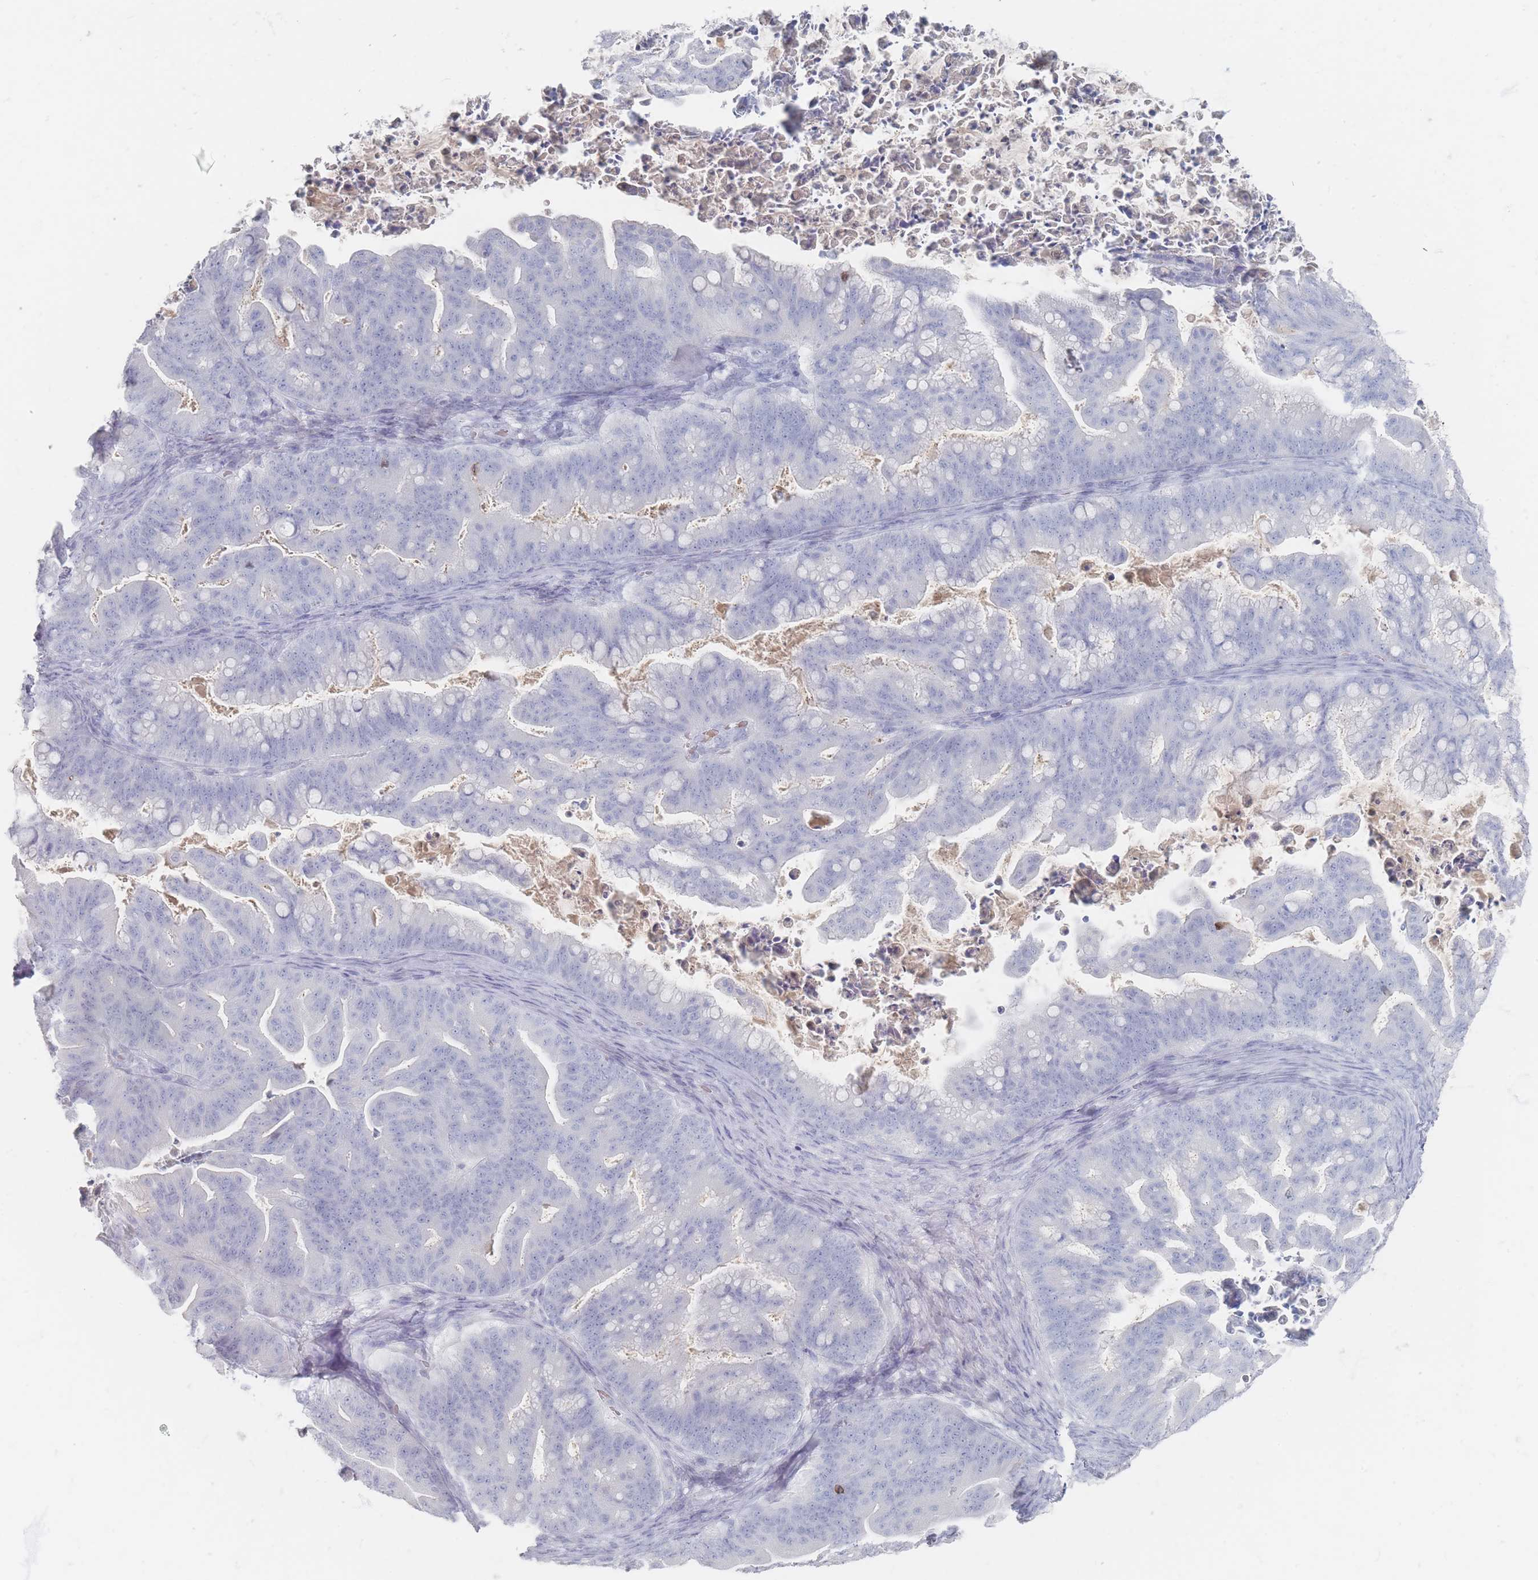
{"staining": {"intensity": "negative", "quantity": "none", "location": "none"}, "tissue": "ovarian cancer", "cell_type": "Tumor cells", "image_type": "cancer", "snomed": [{"axis": "morphology", "description": "Cystadenocarcinoma, mucinous, NOS"}, {"axis": "topography", "description": "Ovary"}], "caption": "Immunohistochemical staining of ovarian mucinous cystadenocarcinoma displays no significant positivity in tumor cells.", "gene": "HELZ2", "patient": {"sex": "female", "age": 67}}